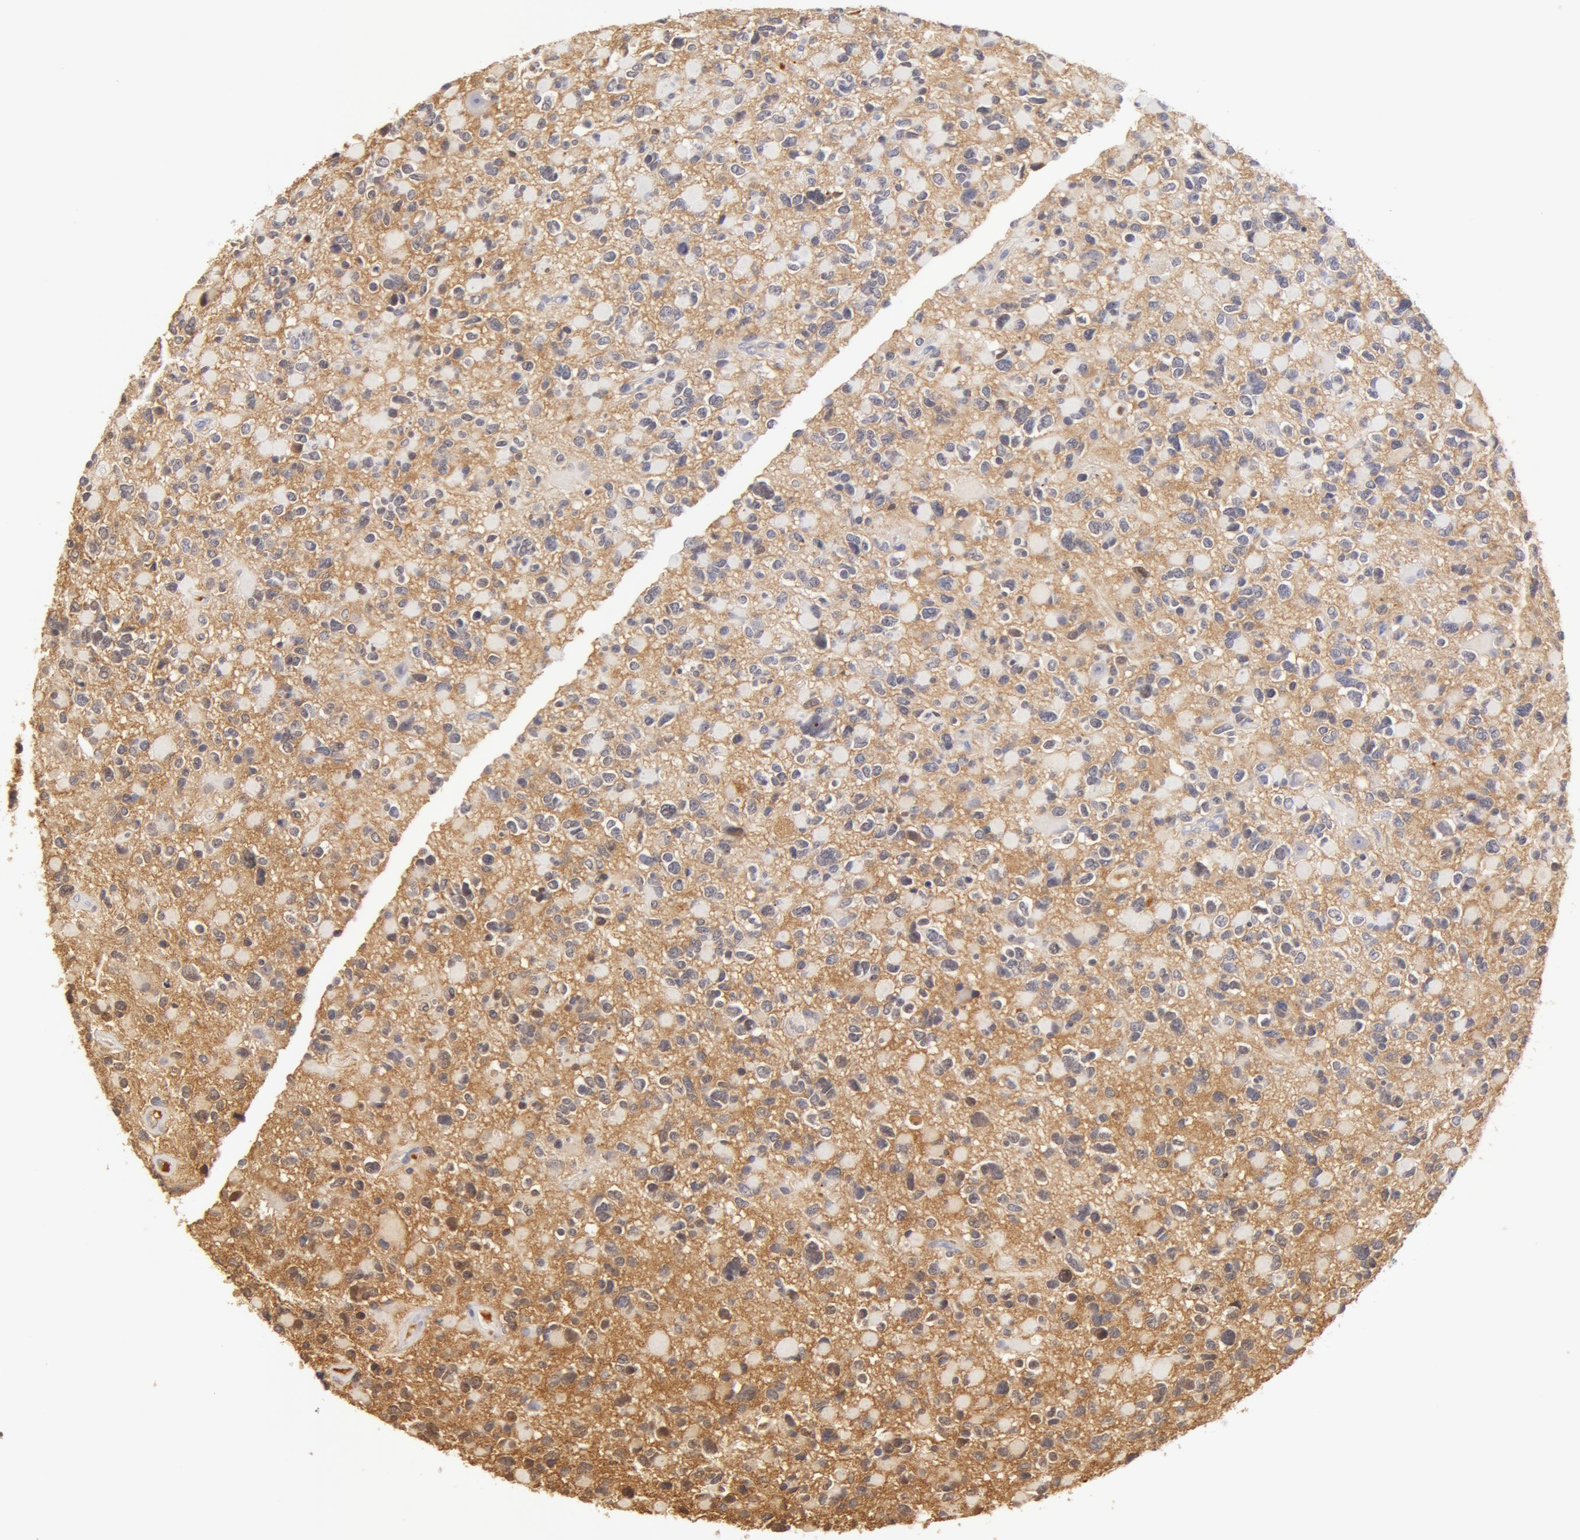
{"staining": {"intensity": "negative", "quantity": "none", "location": "none"}, "tissue": "glioma", "cell_type": "Tumor cells", "image_type": "cancer", "snomed": [{"axis": "morphology", "description": "Glioma, malignant, High grade"}, {"axis": "topography", "description": "Brain"}], "caption": "Malignant glioma (high-grade) stained for a protein using immunohistochemistry exhibits no expression tumor cells.", "gene": "GC", "patient": {"sex": "female", "age": 37}}